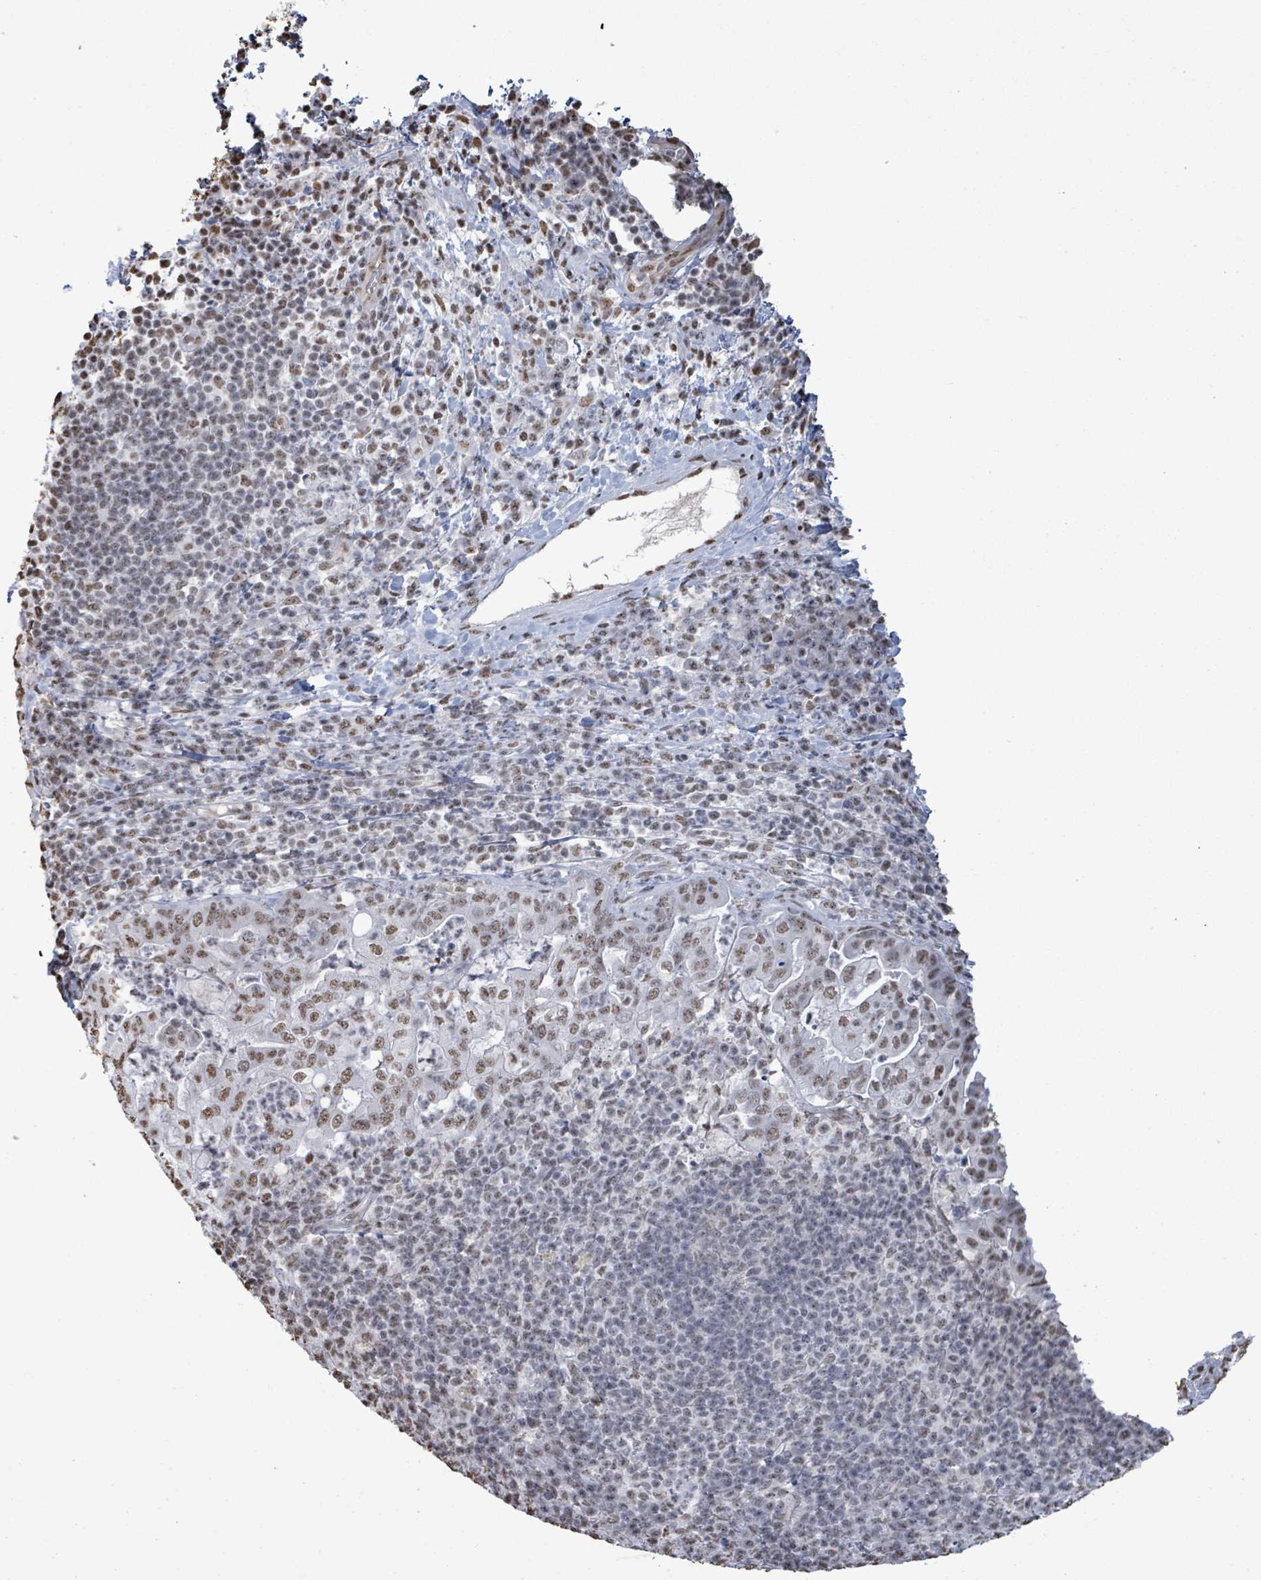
{"staining": {"intensity": "weak", "quantity": ">75%", "location": "nuclear"}, "tissue": "pancreatic cancer", "cell_type": "Tumor cells", "image_type": "cancer", "snomed": [{"axis": "morphology", "description": "Normal tissue, NOS"}, {"axis": "morphology", "description": "Adenocarcinoma, NOS"}, {"axis": "topography", "description": "Lymph node"}, {"axis": "topography", "description": "Pancreas"}], "caption": "Immunohistochemical staining of human pancreatic cancer reveals low levels of weak nuclear protein expression in approximately >75% of tumor cells.", "gene": "SAMD14", "patient": {"sex": "female", "age": 67}}